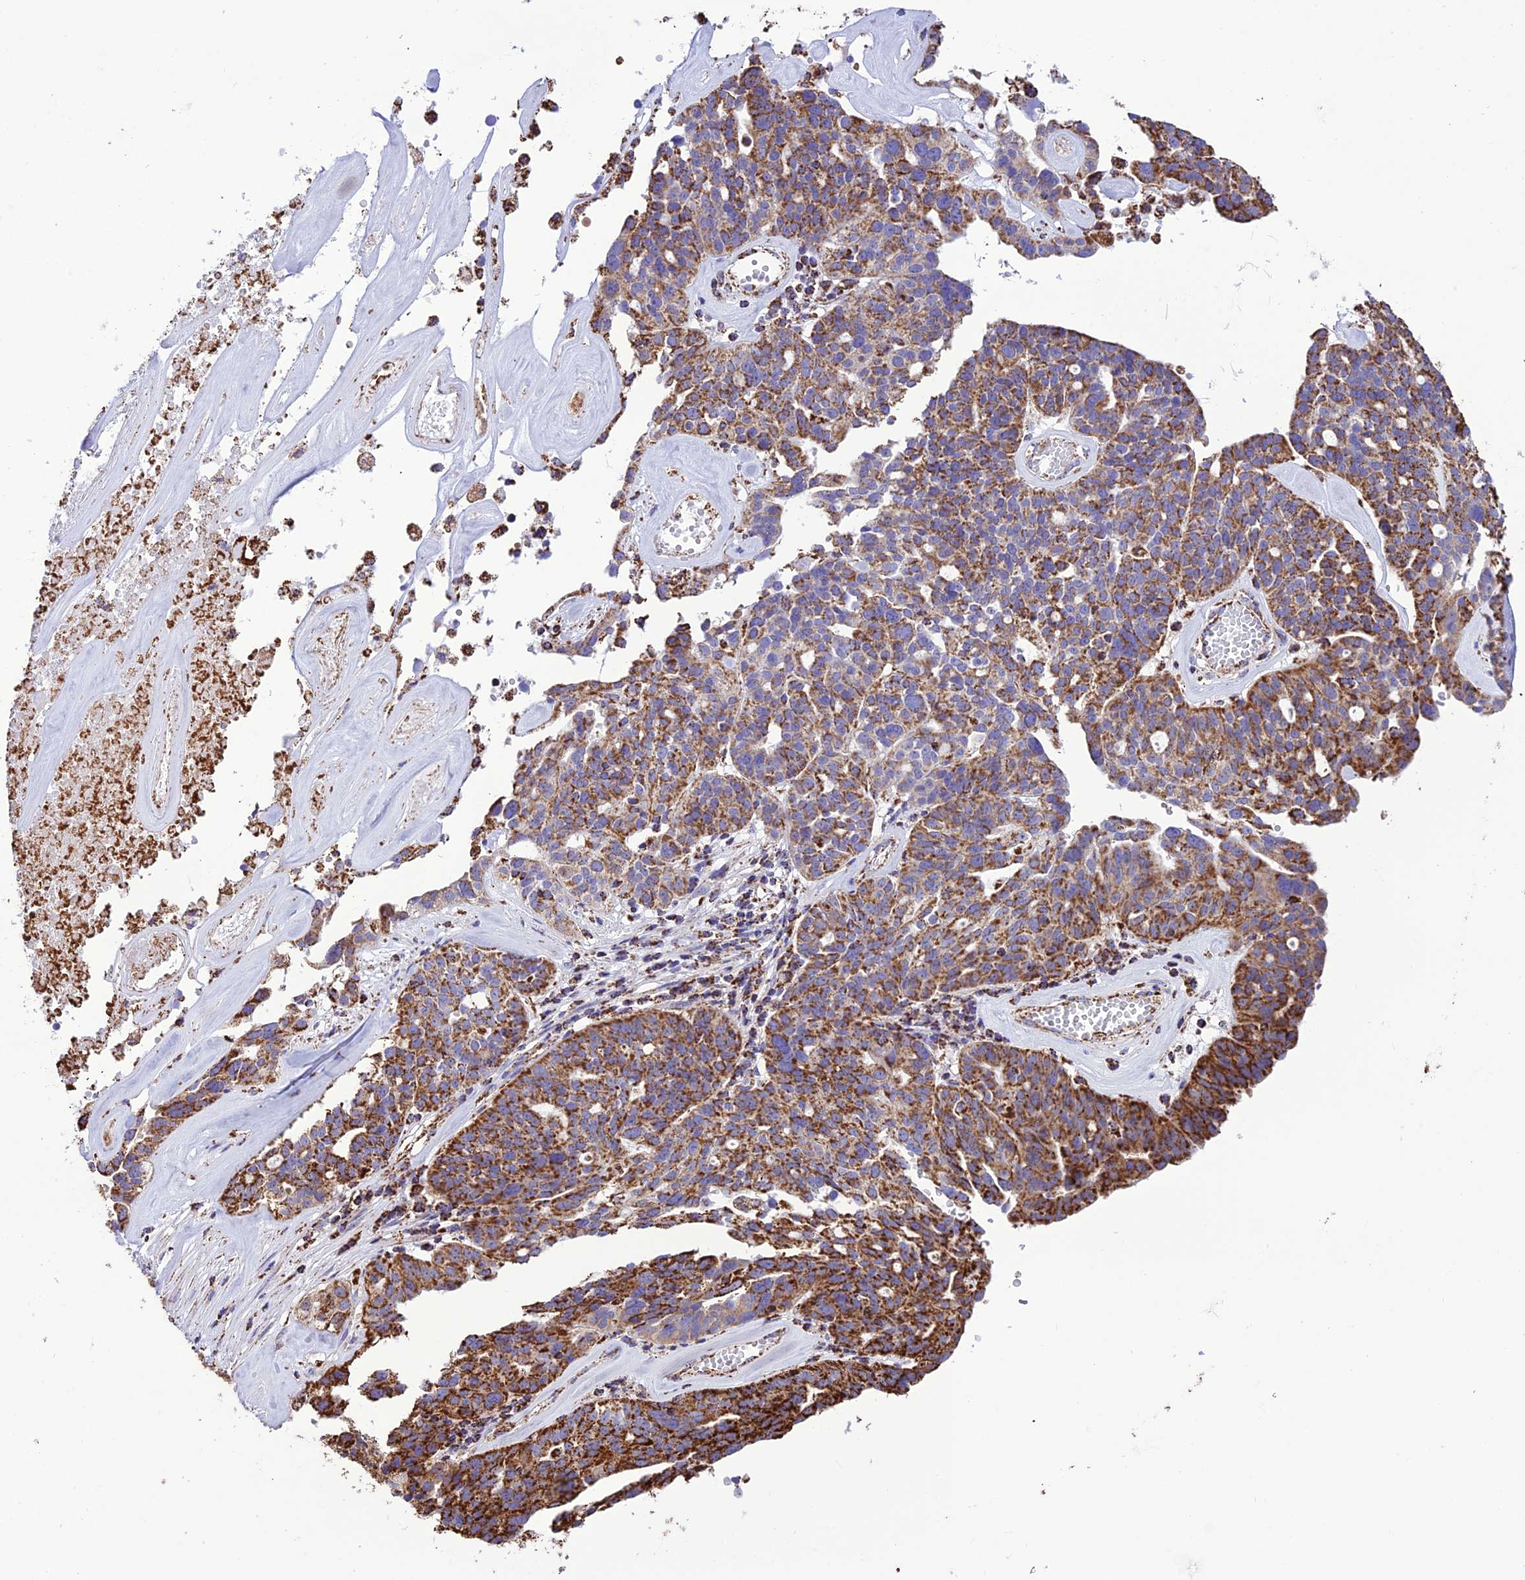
{"staining": {"intensity": "strong", "quantity": ">75%", "location": "cytoplasmic/membranous"}, "tissue": "ovarian cancer", "cell_type": "Tumor cells", "image_type": "cancer", "snomed": [{"axis": "morphology", "description": "Cystadenocarcinoma, serous, NOS"}, {"axis": "topography", "description": "Ovary"}], "caption": "A histopathology image of human serous cystadenocarcinoma (ovarian) stained for a protein exhibits strong cytoplasmic/membranous brown staining in tumor cells. The staining was performed using DAB (3,3'-diaminobenzidine) to visualize the protein expression in brown, while the nuclei were stained in blue with hematoxylin (Magnification: 20x).", "gene": "NDUFAF1", "patient": {"sex": "female", "age": 59}}